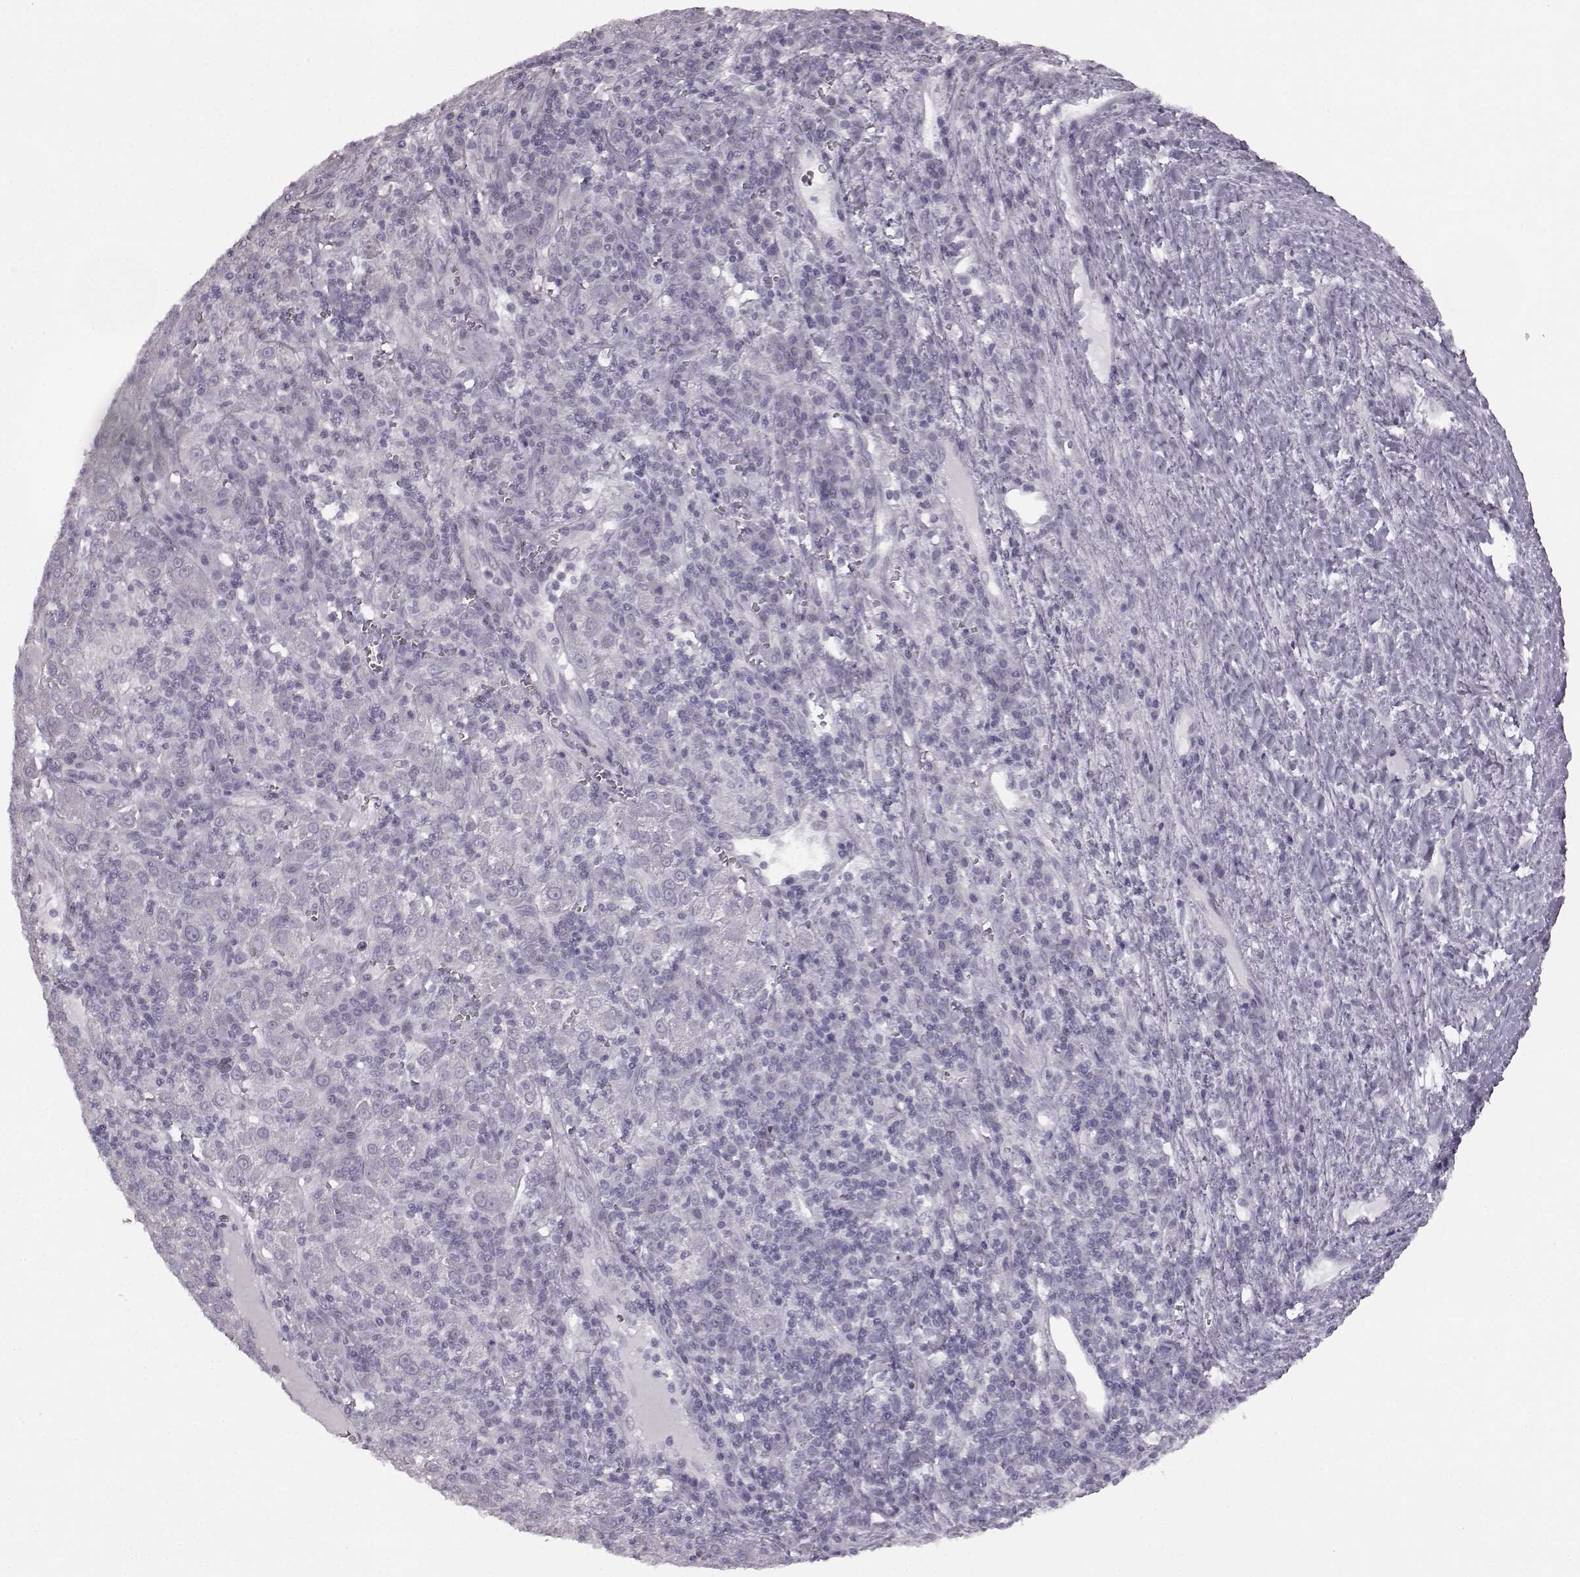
{"staining": {"intensity": "negative", "quantity": "none", "location": "none"}, "tissue": "liver cancer", "cell_type": "Tumor cells", "image_type": "cancer", "snomed": [{"axis": "morphology", "description": "Carcinoma, Hepatocellular, NOS"}, {"axis": "topography", "description": "Liver"}], "caption": "Immunohistochemical staining of human liver hepatocellular carcinoma reveals no significant expression in tumor cells. (DAB (3,3'-diaminobenzidine) immunohistochemistry, high magnification).", "gene": "SEMG2", "patient": {"sex": "female", "age": 60}}